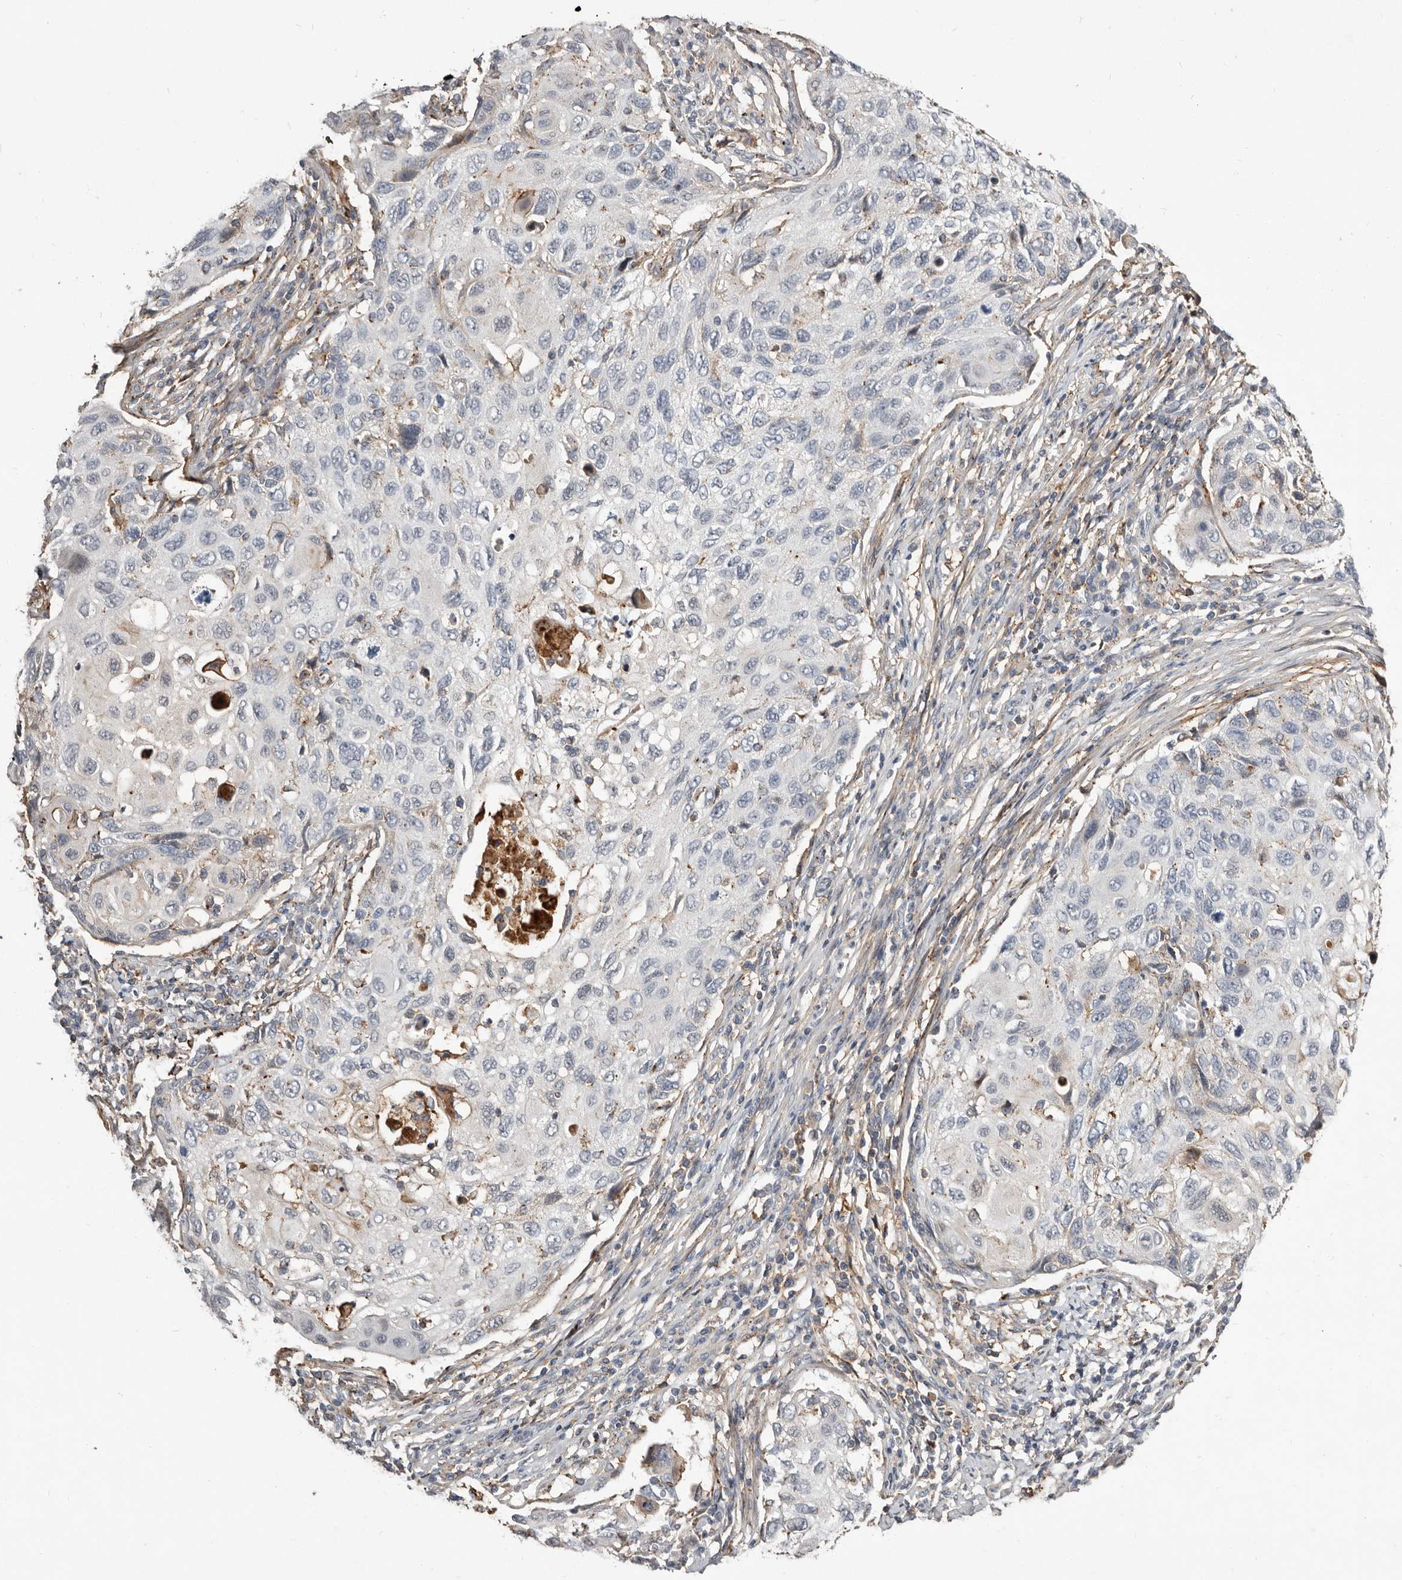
{"staining": {"intensity": "negative", "quantity": "none", "location": "none"}, "tissue": "cervical cancer", "cell_type": "Tumor cells", "image_type": "cancer", "snomed": [{"axis": "morphology", "description": "Squamous cell carcinoma, NOS"}, {"axis": "topography", "description": "Cervix"}], "caption": "DAB immunohistochemical staining of human squamous cell carcinoma (cervical) shows no significant expression in tumor cells.", "gene": "KIF26B", "patient": {"sex": "female", "age": 70}}